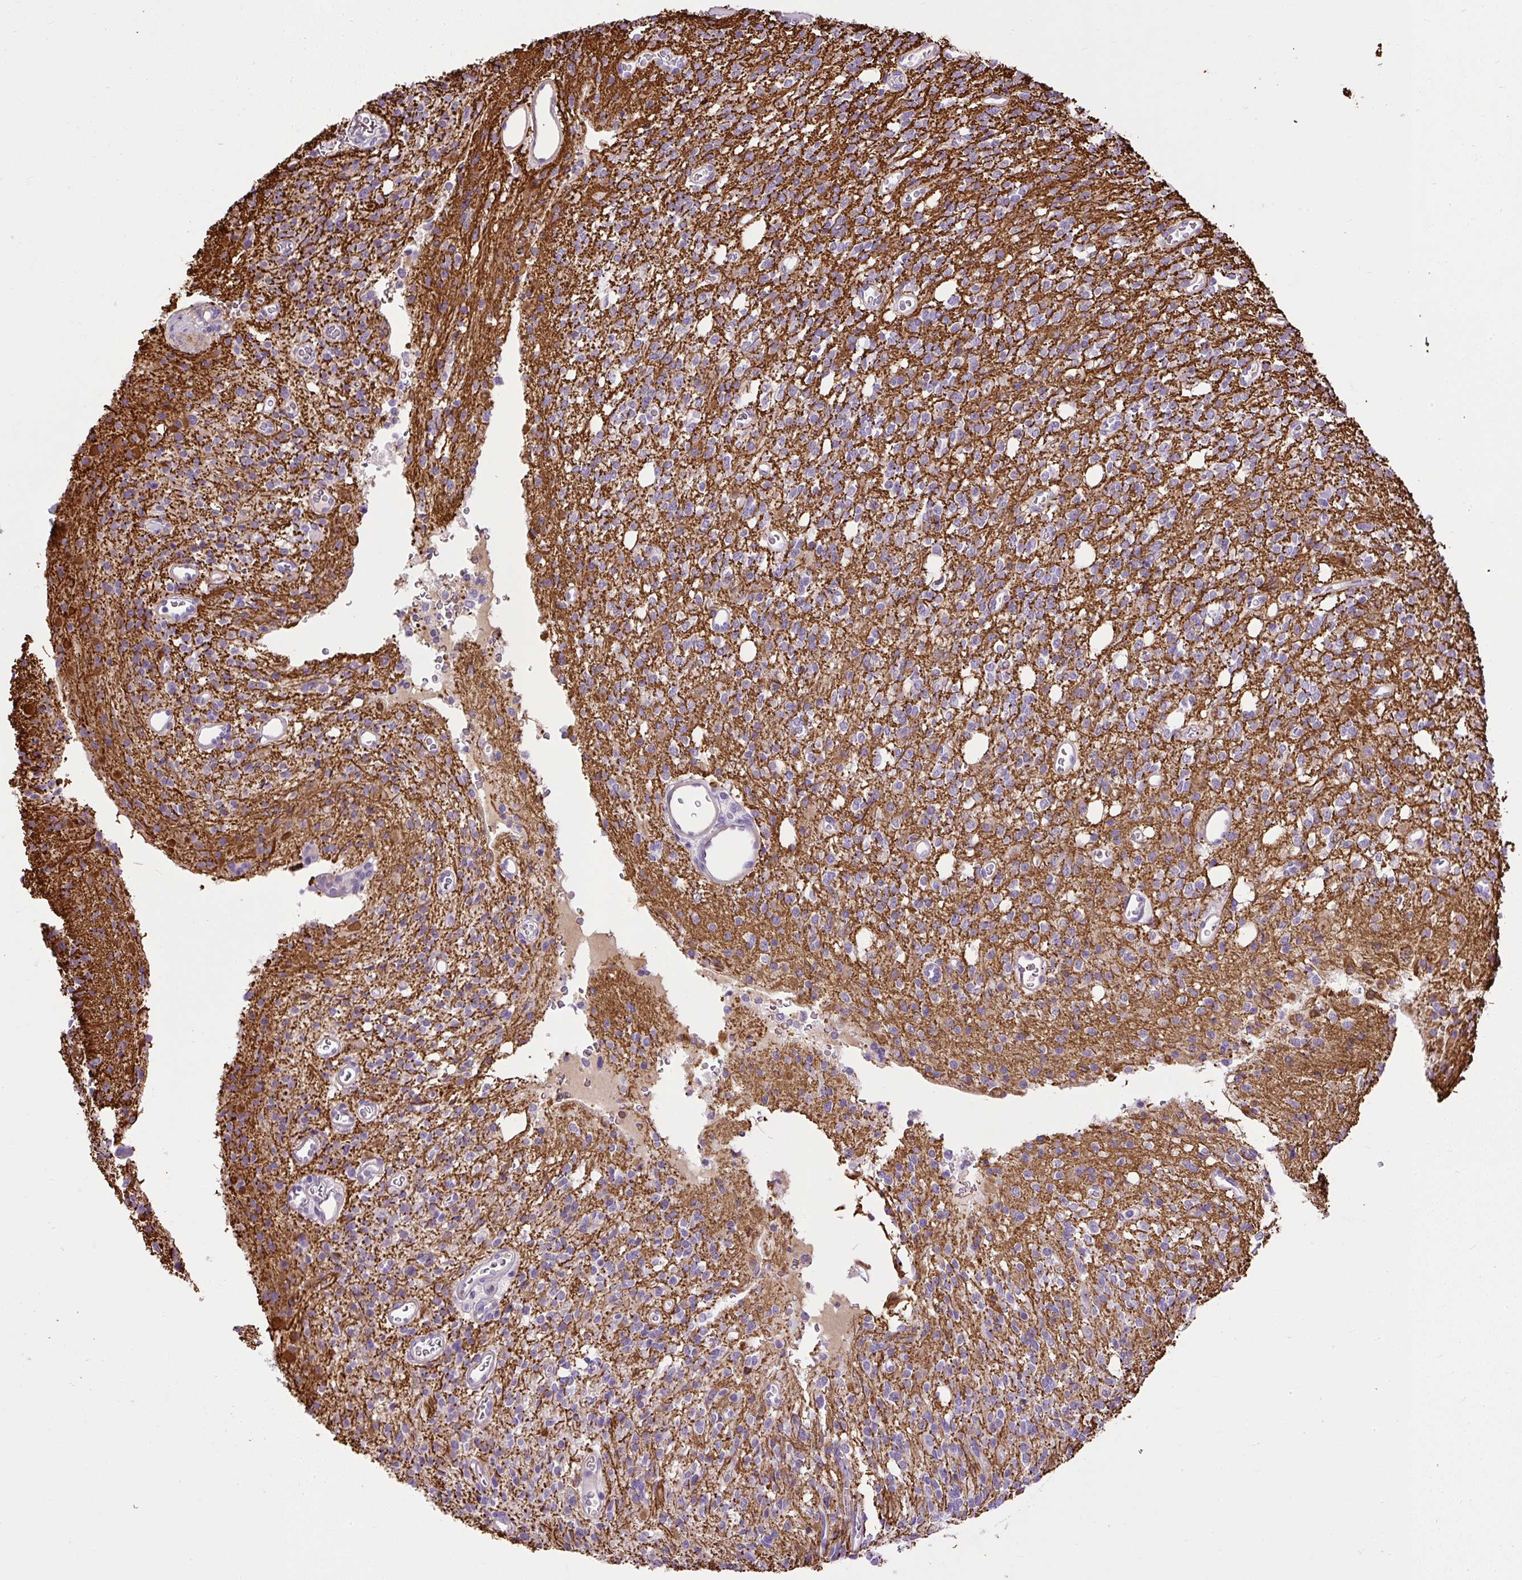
{"staining": {"intensity": "moderate", "quantity": "<25%", "location": "cytoplasmic/membranous"}, "tissue": "glioma", "cell_type": "Tumor cells", "image_type": "cancer", "snomed": [{"axis": "morphology", "description": "Glioma, malignant, High grade"}, {"axis": "topography", "description": "Brain"}], "caption": "DAB (3,3'-diaminobenzidine) immunohistochemical staining of glioma reveals moderate cytoplasmic/membranous protein positivity in approximately <25% of tumor cells. Ihc stains the protein in brown and the nuclei are stained blue.", "gene": "VWA7", "patient": {"sex": "male", "age": 34}}